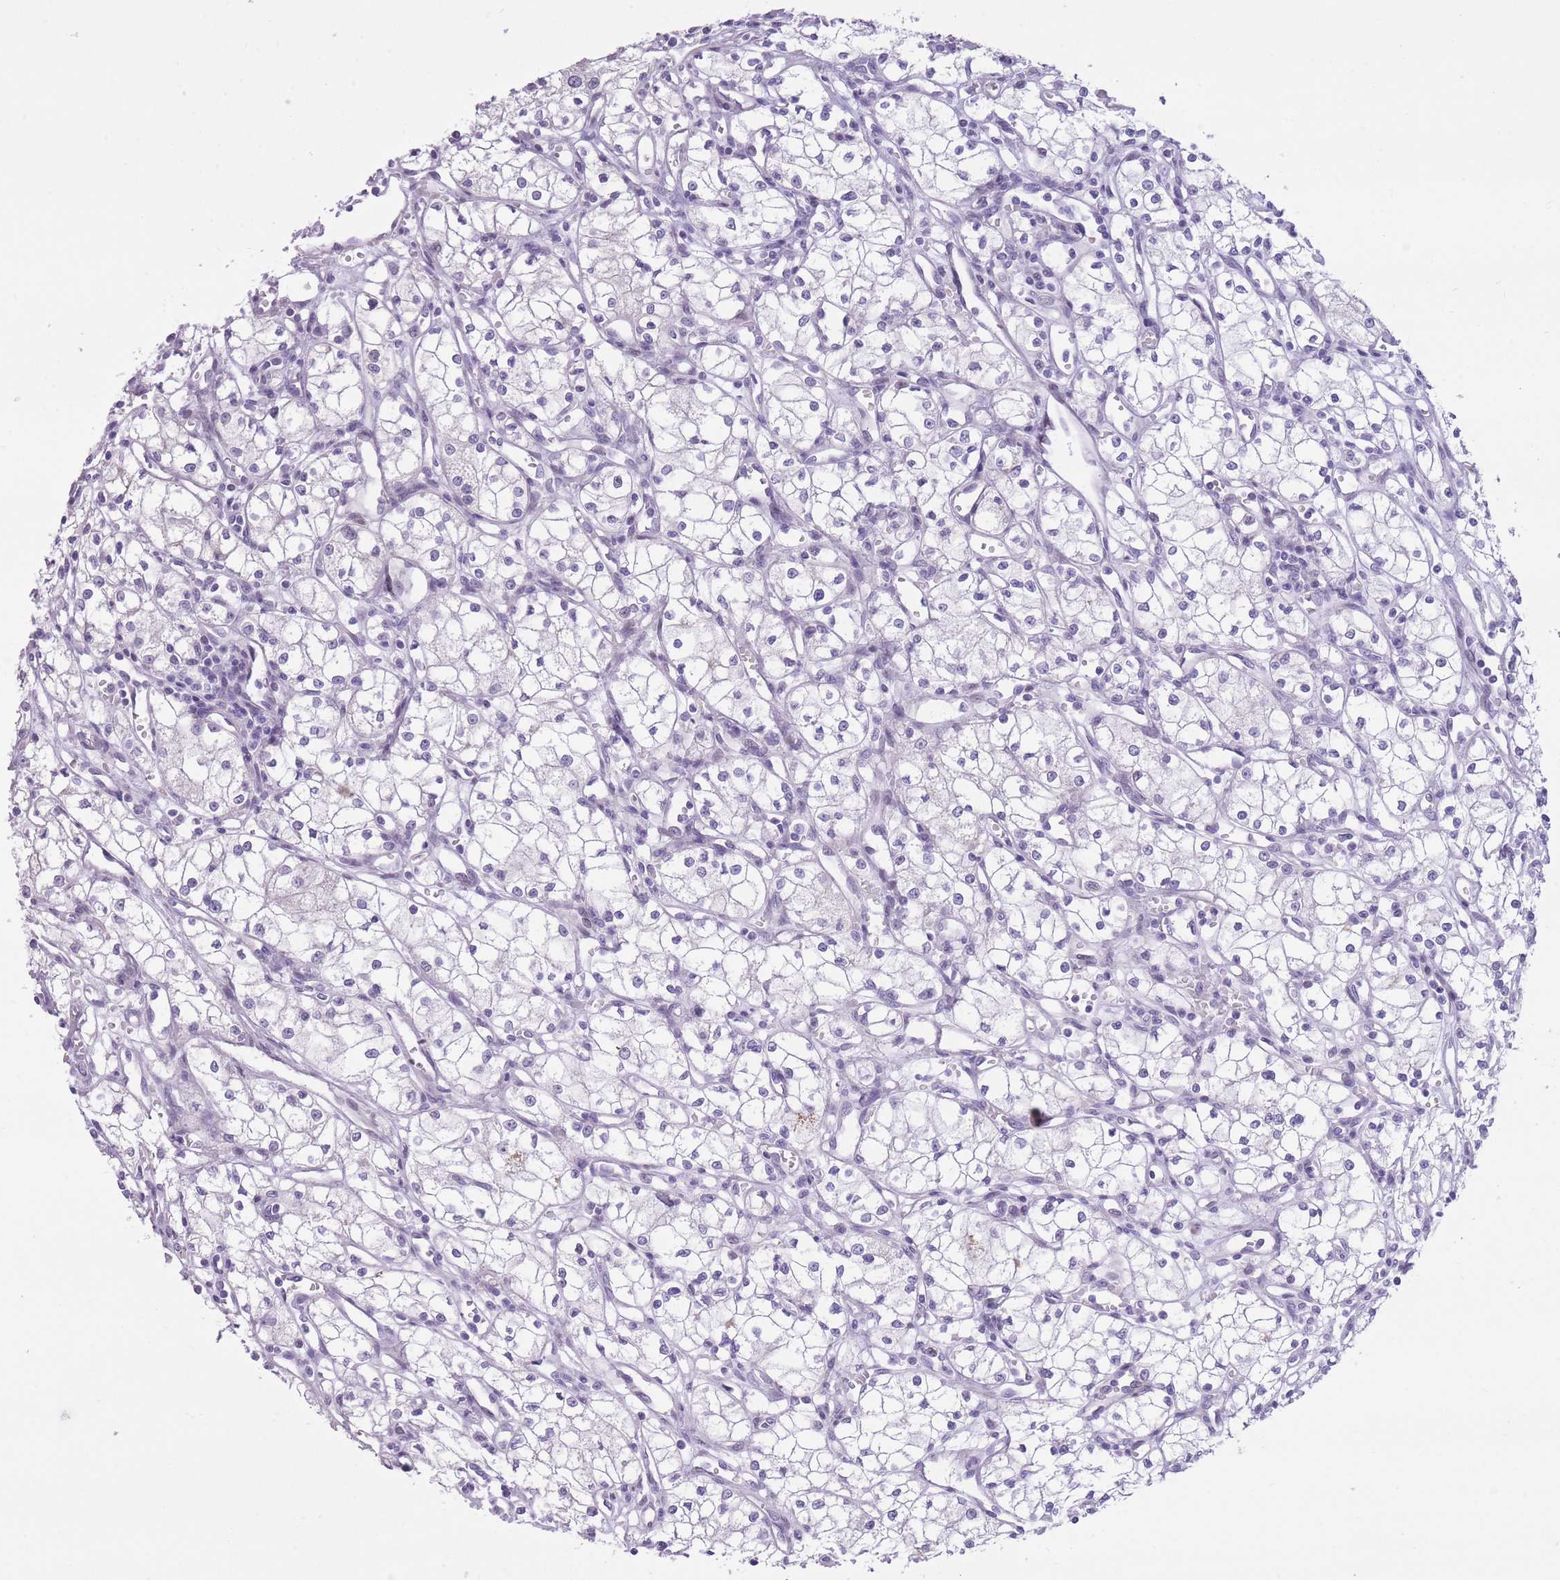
{"staining": {"intensity": "negative", "quantity": "none", "location": "none"}, "tissue": "renal cancer", "cell_type": "Tumor cells", "image_type": "cancer", "snomed": [{"axis": "morphology", "description": "Adenocarcinoma, NOS"}, {"axis": "topography", "description": "Kidney"}], "caption": "A high-resolution micrograph shows immunohistochemistry (IHC) staining of adenocarcinoma (renal), which shows no significant positivity in tumor cells.", "gene": "WDR70", "patient": {"sex": "male", "age": 59}}